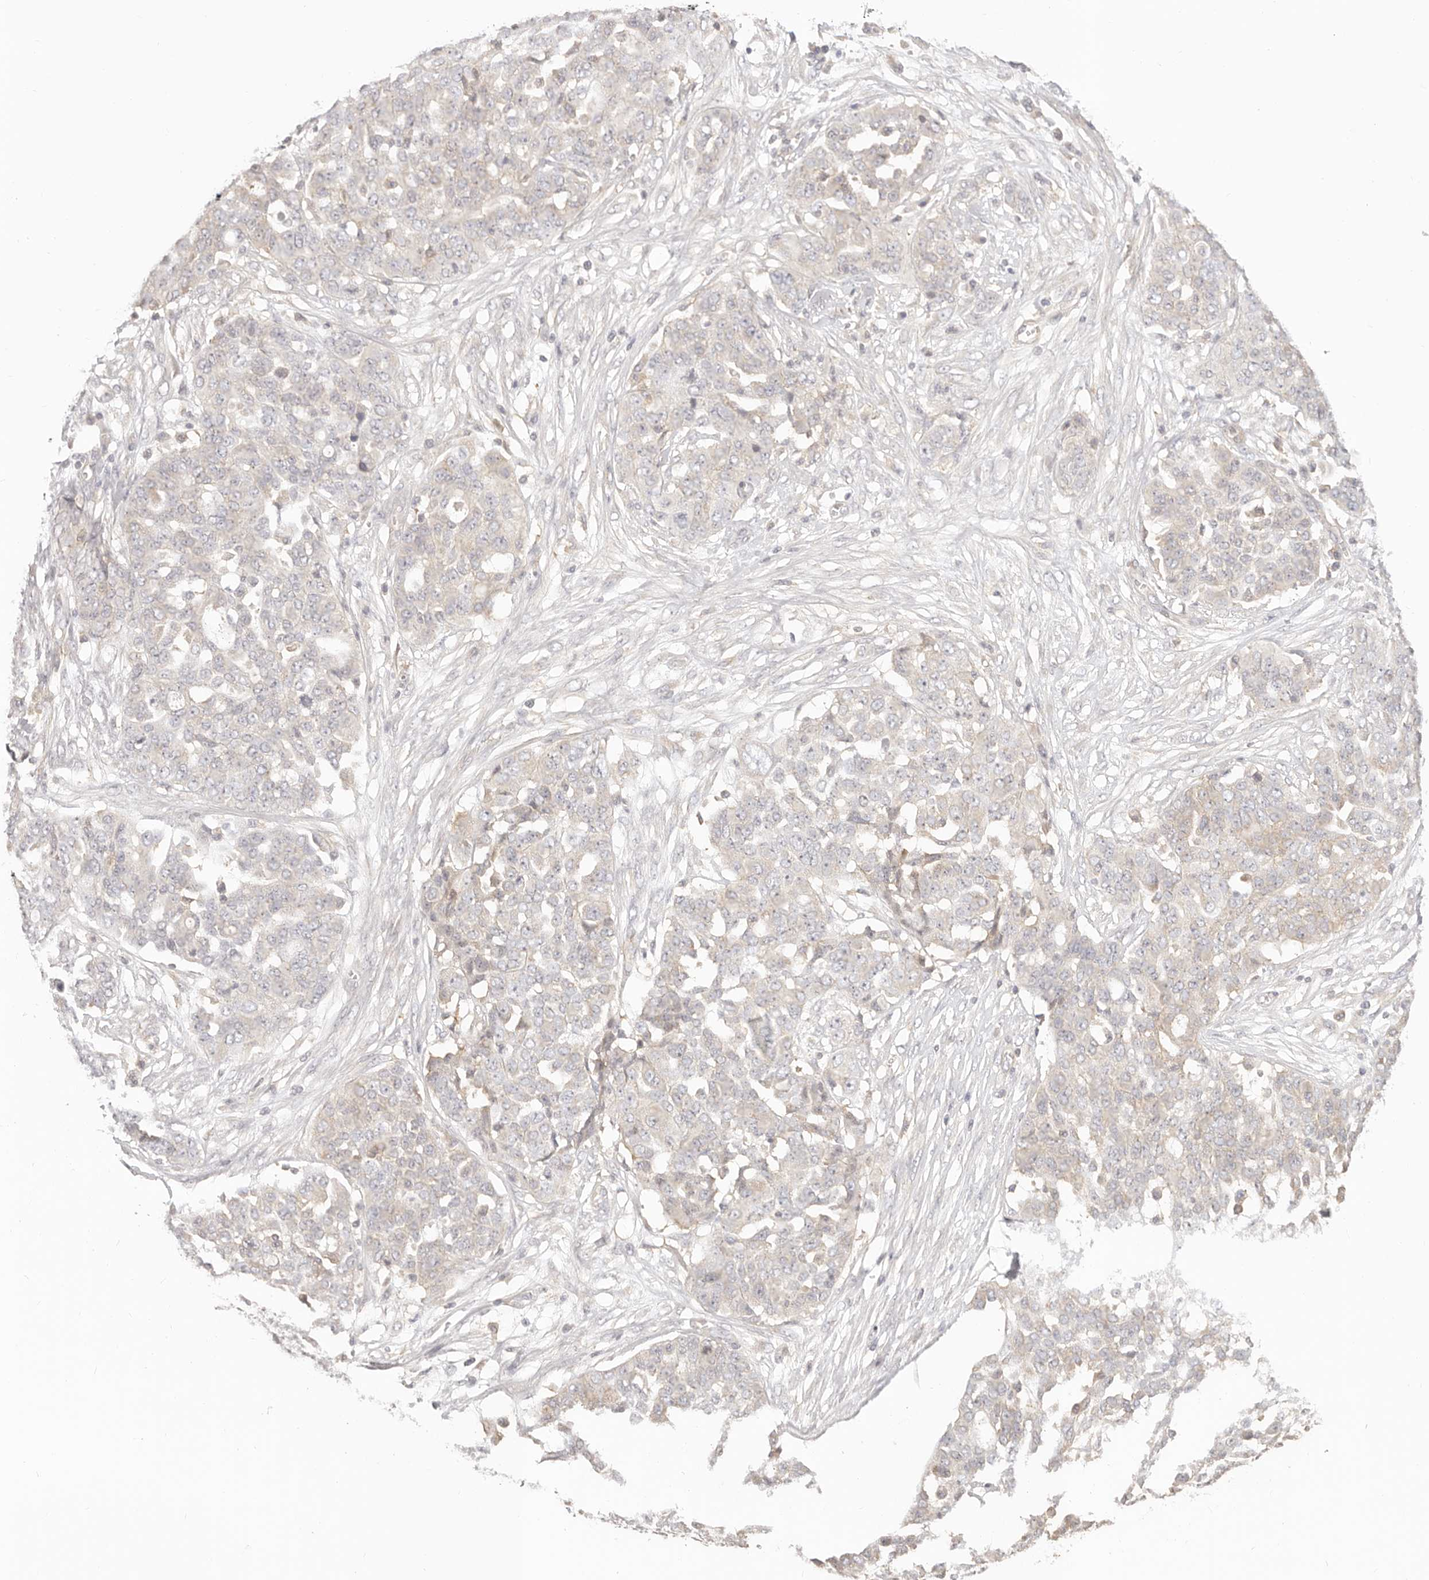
{"staining": {"intensity": "weak", "quantity": "<25%", "location": "cytoplasmic/membranous"}, "tissue": "ovarian cancer", "cell_type": "Tumor cells", "image_type": "cancer", "snomed": [{"axis": "morphology", "description": "Cystadenocarcinoma, serous, NOS"}, {"axis": "topography", "description": "Soft tissue"}, {"axis": "topography", "description": "Ovary"}], "caption": "Human ovarian cancer (serous cystadenocarcinoma) stained for a protein using immunohistochemistry exhibits no positivity in tumor cells.", "gene": "DTNBP1", "patient": {"sex": "female", "age": 57}}